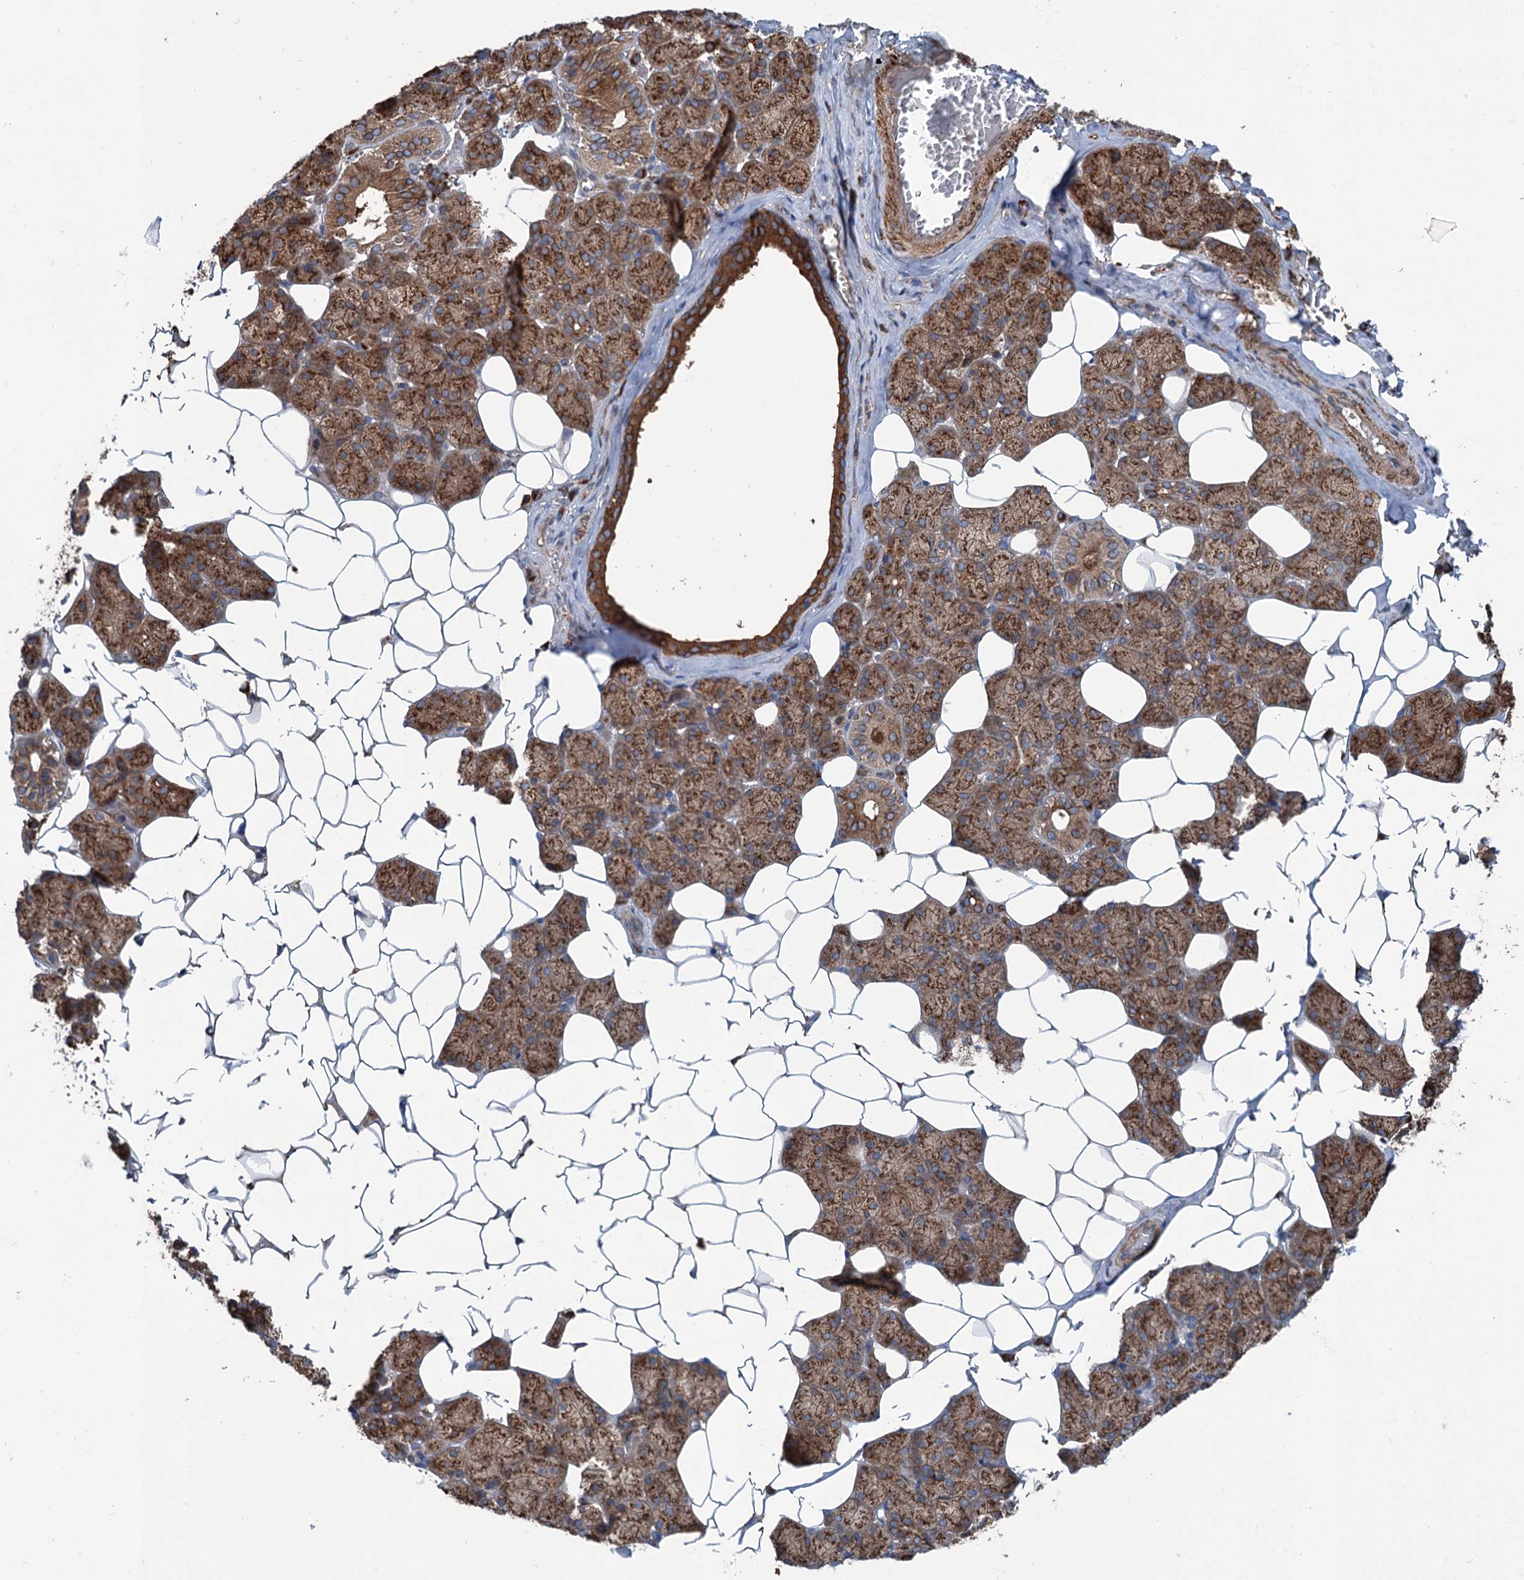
{"staining": {"intensity": "moderate", "quantity": ">75%", "location": "cytoplasmic/membranous"}, "tissue": "salivary gland", "cell_type": "Glandular cells", "image_type": "normal", "snomed": [{"axis": "morphology", "description": "Normal tissue, NOS"}, {"axis": "topography", "description": "Salivary gland"}], "caption": "This micrograph shows normal salivary gland stained with immunohistochemistry to label a protein in brown. The cytoplasmic/membranous of glandular cells show moderate positivity for the protein. Nuclei are counter-stained blue.", "gene": "CALCOCO1", "patient": {"sex": "female", "age": 33}}